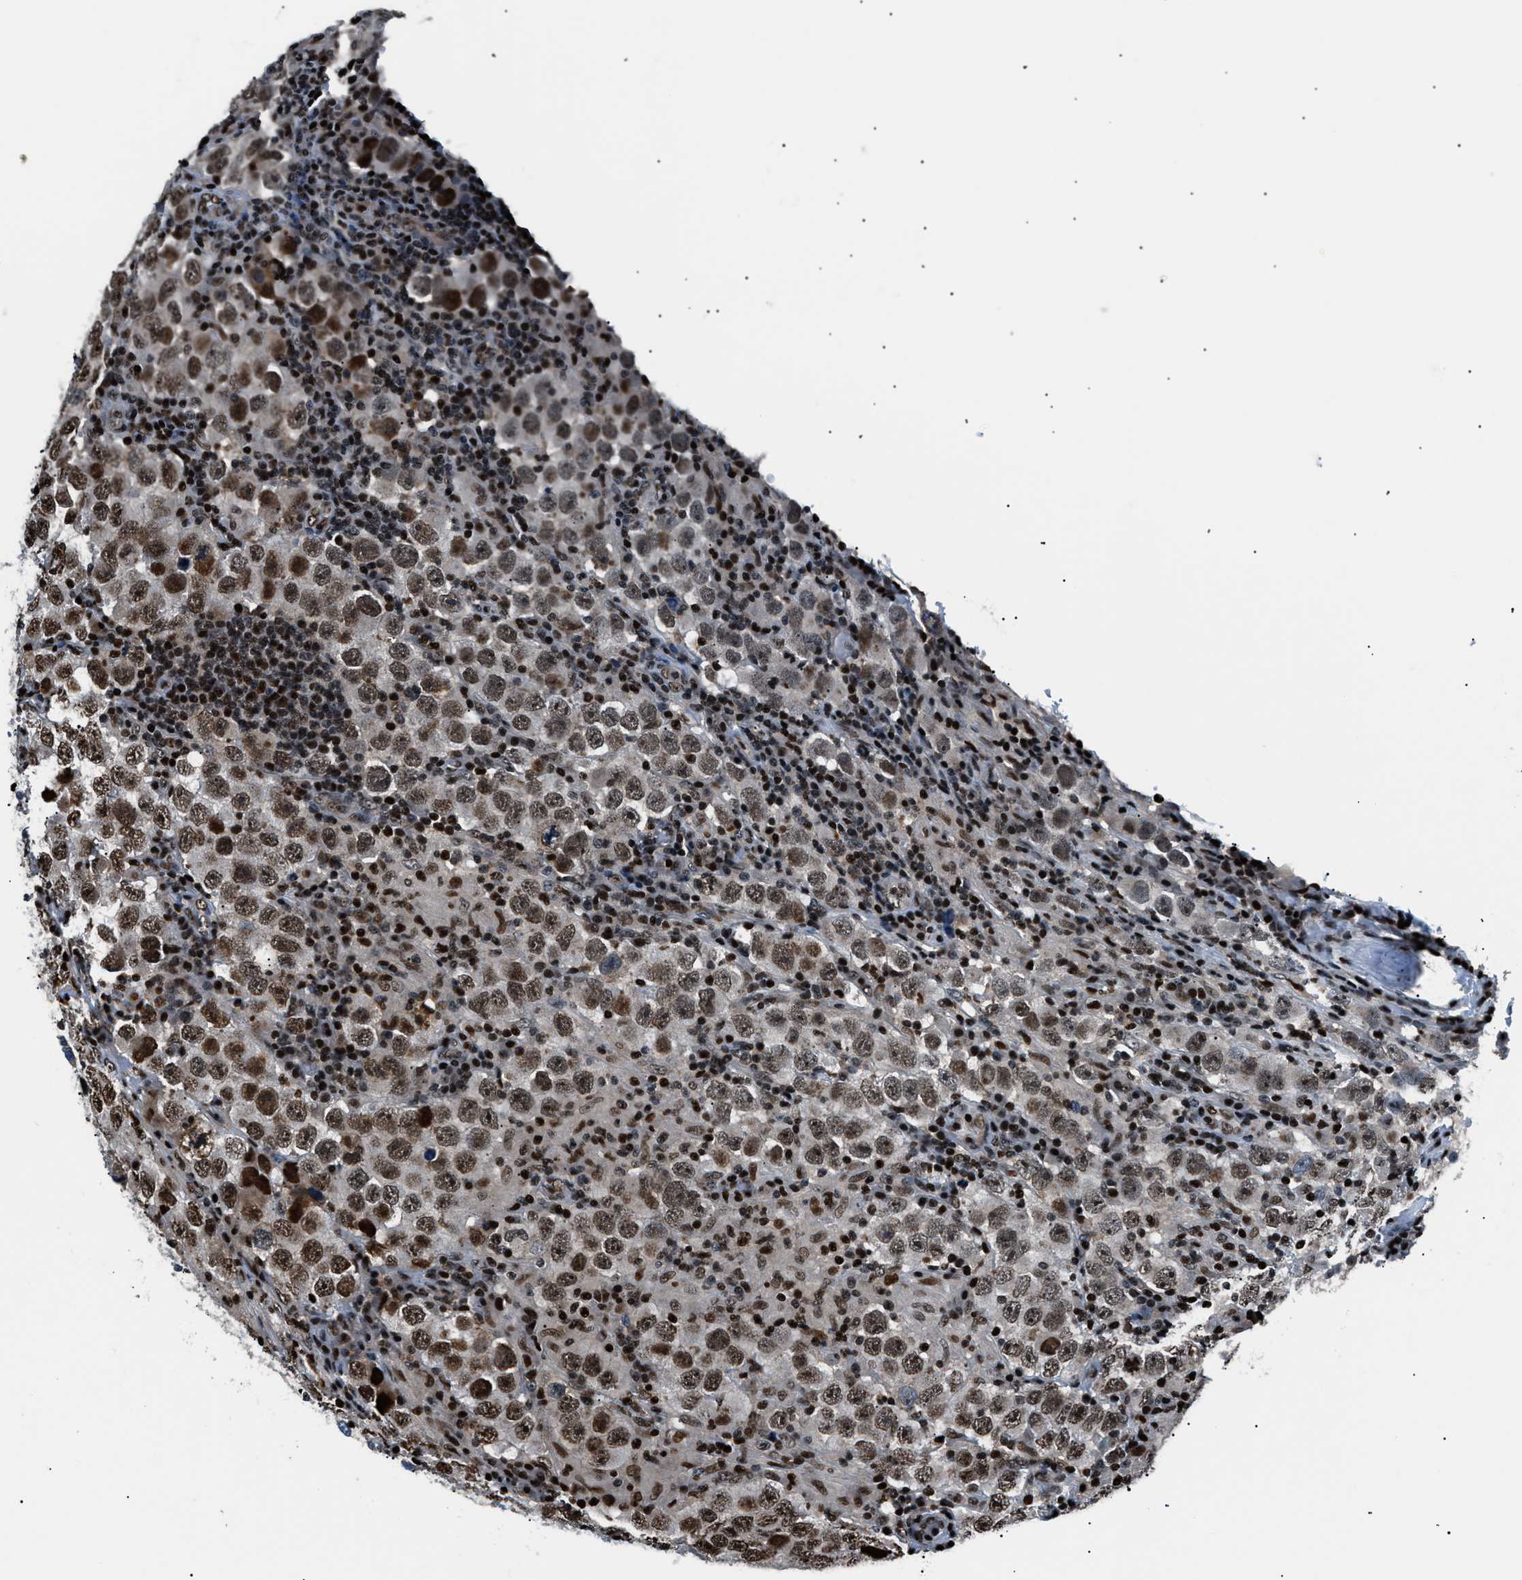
{"staining": {"intensity": "strong", "quantity": ">75%", "location": "nuclear"}, "tissue": "testis cancer", "cell_type": "Tumor cells", "image_type": "cancer", "snomed": [{"axis": "morphology", "description": "Carcinoma, Embryonal, NOS"}, {"axis": "topography", "description": "Testis"}], "caption": "Immunohistochemistry histopathology image of neoplastic tissue: human testis cancer stained using immunohistochemistry displays high levels of strong protein expression localized specifically in the nuclear of tumor cells, appearing as a nuclear brown color.", "gene": "PRKX", "patient": {"sex": "male", "age": 21}}